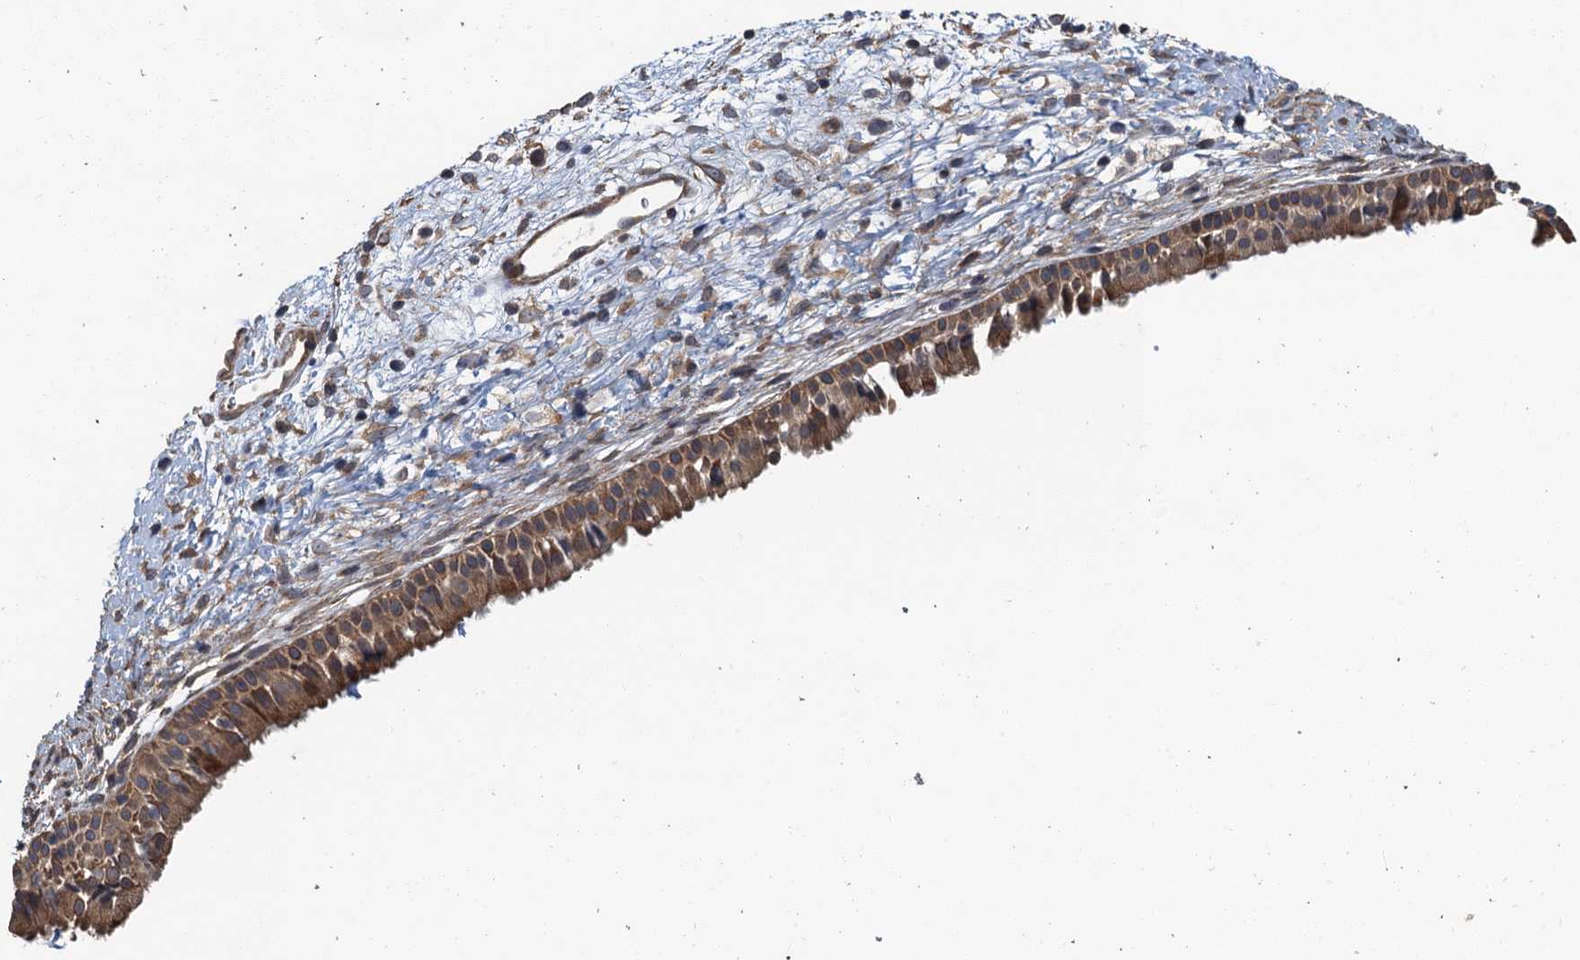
{"staining": {"intensity": "strong", "quantity": ">75%", "location": "cytoplasmic/membranous"}, "tissue": "nasopharynx", "cell_type": "Respiratory epithelial cells", "image_type": "normal", "snomed": [{"axis": "morphology", "description": "Normal tissue, NOS"}, {"axis": "topography", "description": "Nasopharynx"}], "caption": "Protein staining of normal nasopharynx demonstrates strong cytoplasmic/membranous expression in about >75% of respiratory epithelial cells.", "gene": "MEAK7", "patient": {"sex": "male", "age": 22}}